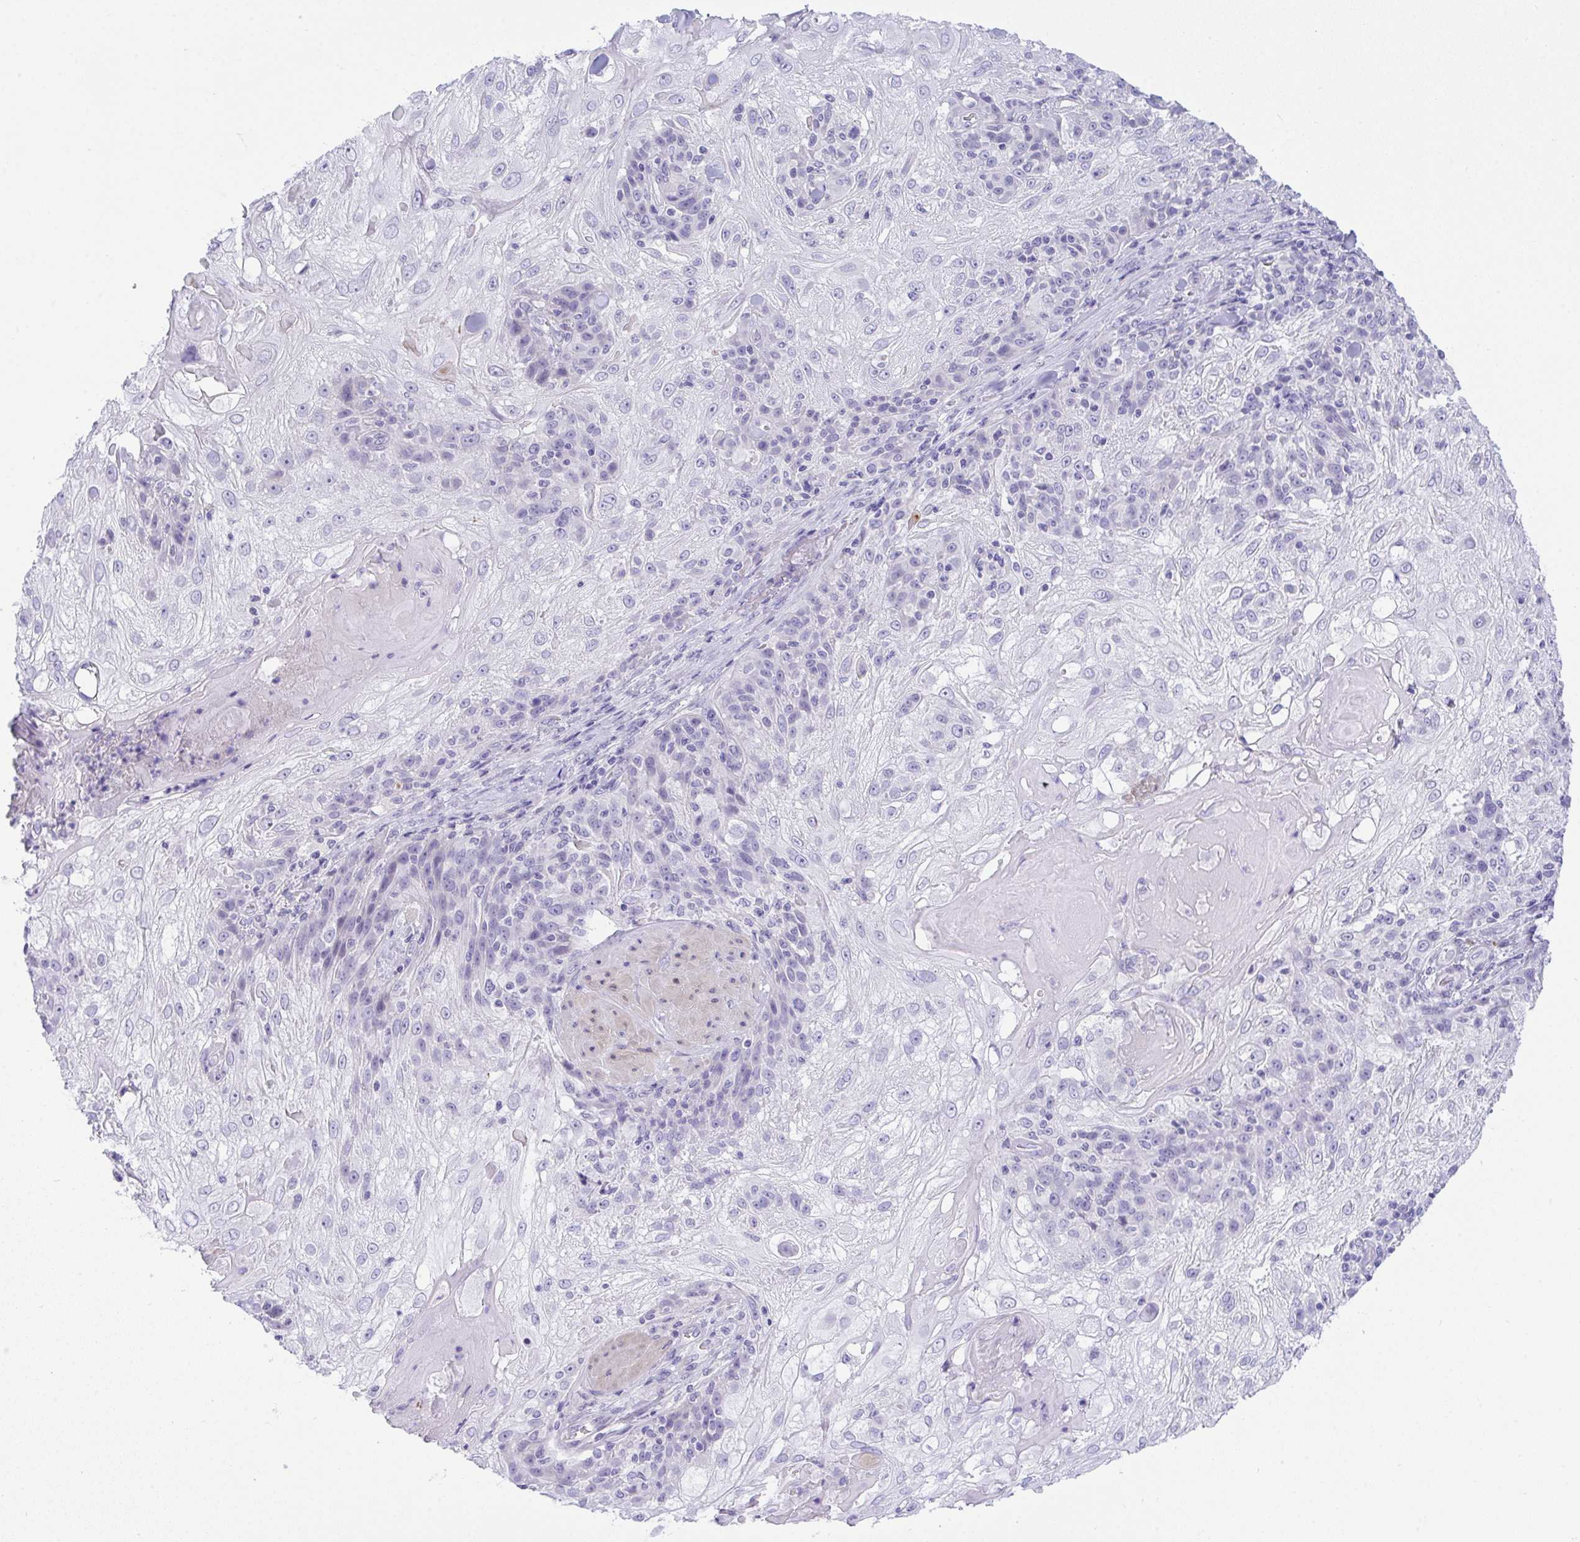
{"staining": {"intensity": "negative", "quantity": "none", "location": "none"}, "tissue": "skin cancer", "cell_type": "Tumor cells", "image_type": "cancer", "snomed": [{"axis": "morphology", "description": "Normal tissue, NOS"}, {"axis": "morphology", "description": "Squamous cell carcinoma, NOS"}, {"axis": "topography", "description": "Skin"}], "caption": "The image demonstrates no staining of tumor cells in skin cancer.", "gene": "KMT2E", "patient": {"sex": "female", "age": 83}}